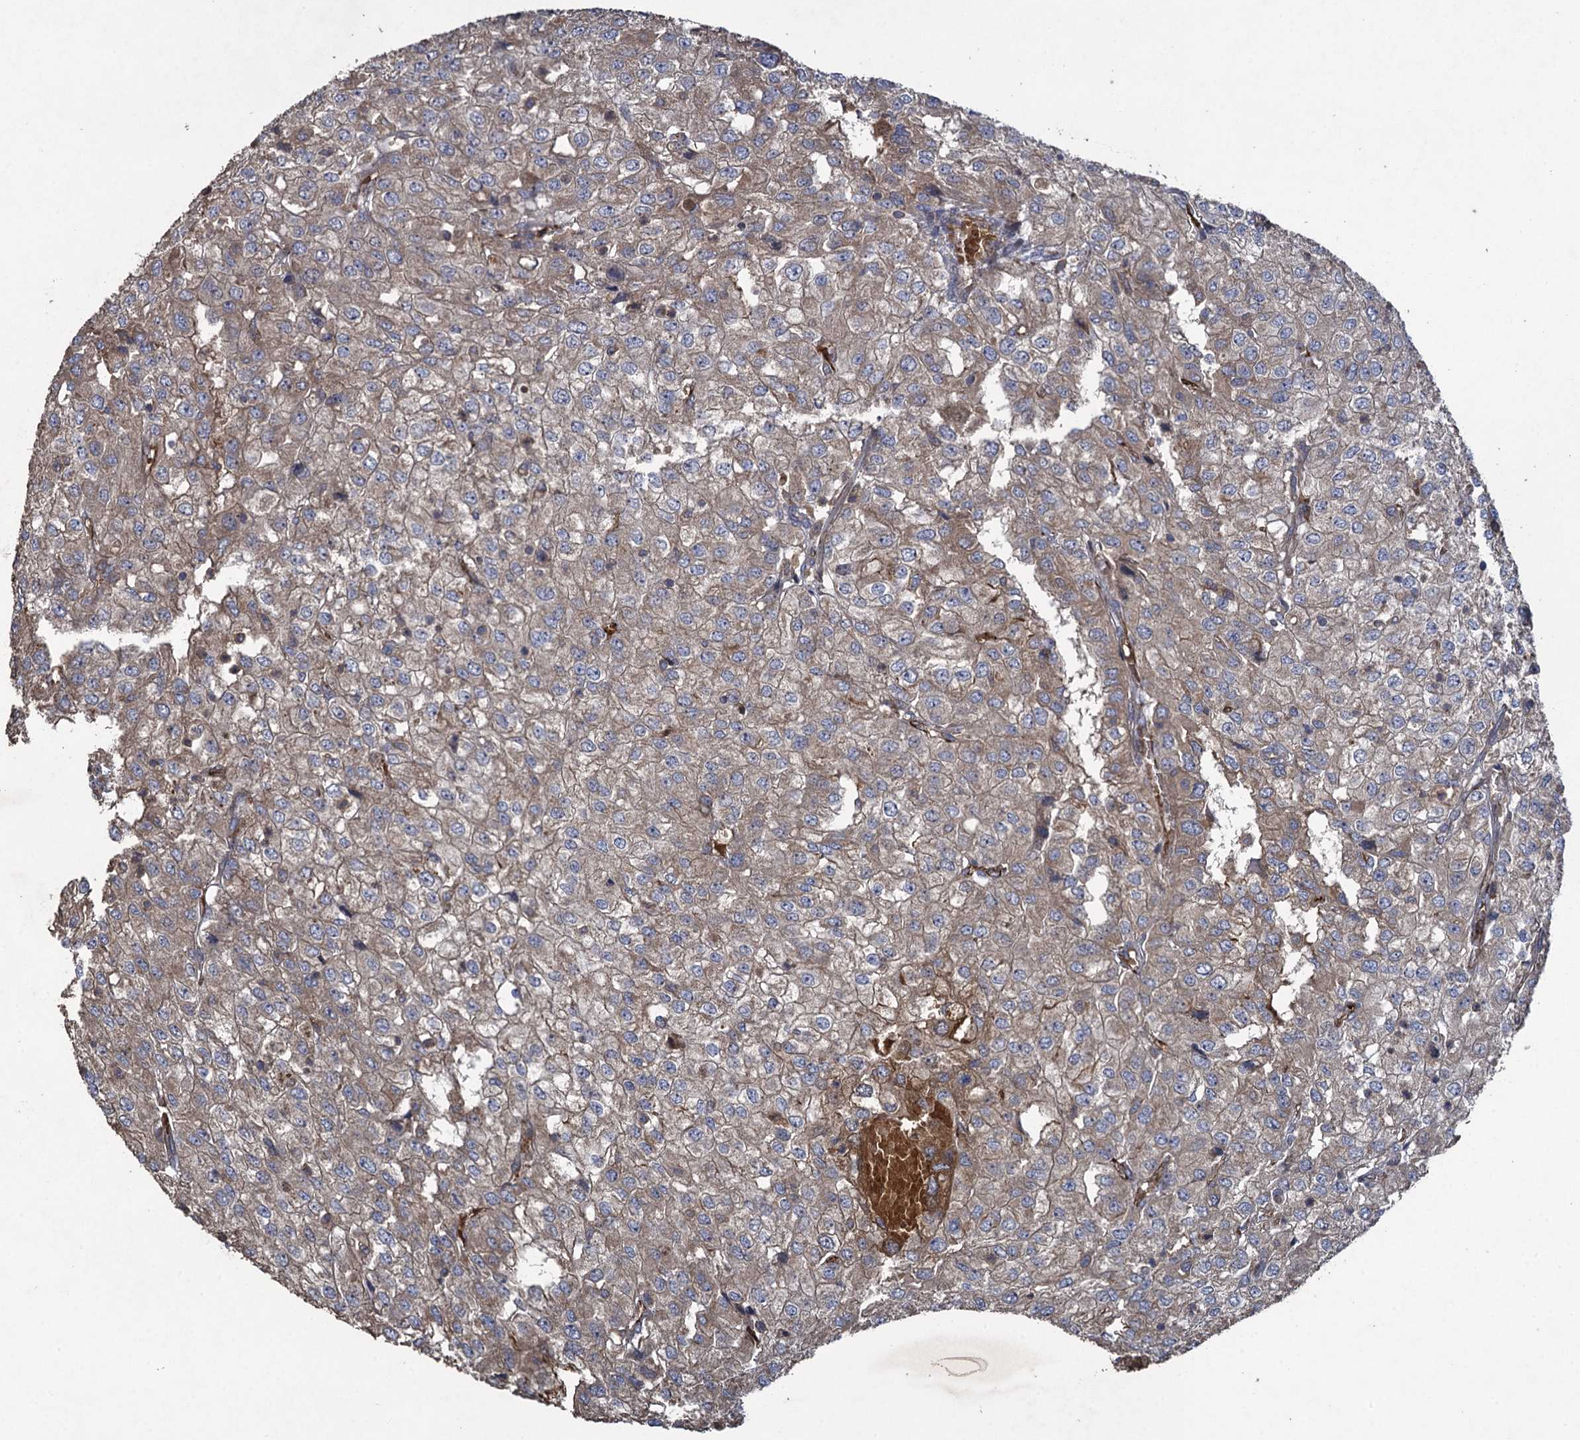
{"staining": {"intensity": "weak", "quantity": "25%-75%", "location": "cytoplasmic/membranous"}, "tissue": "renal cancer", "cell_type": "Tumor cells", "image_type": "cancer", "snomed": [{"axis": "morphology", "description": "Adenocarcinoma, NOS"}, {"axis": "topography", "description": "Kidney"}], "caption": "IHC photomicrograph of neoplastic tissue: adenocarcinoma (renal) stained using immunohistochemistry demonstrates low levels of weak protein expression localized specifically in the cytoplasmic/membranous of tumor cells, appearing as a cytoplasmic/membranous brown color.", "gene": "TXNDC11", "patient": {"sex": "female", "age": 54}}